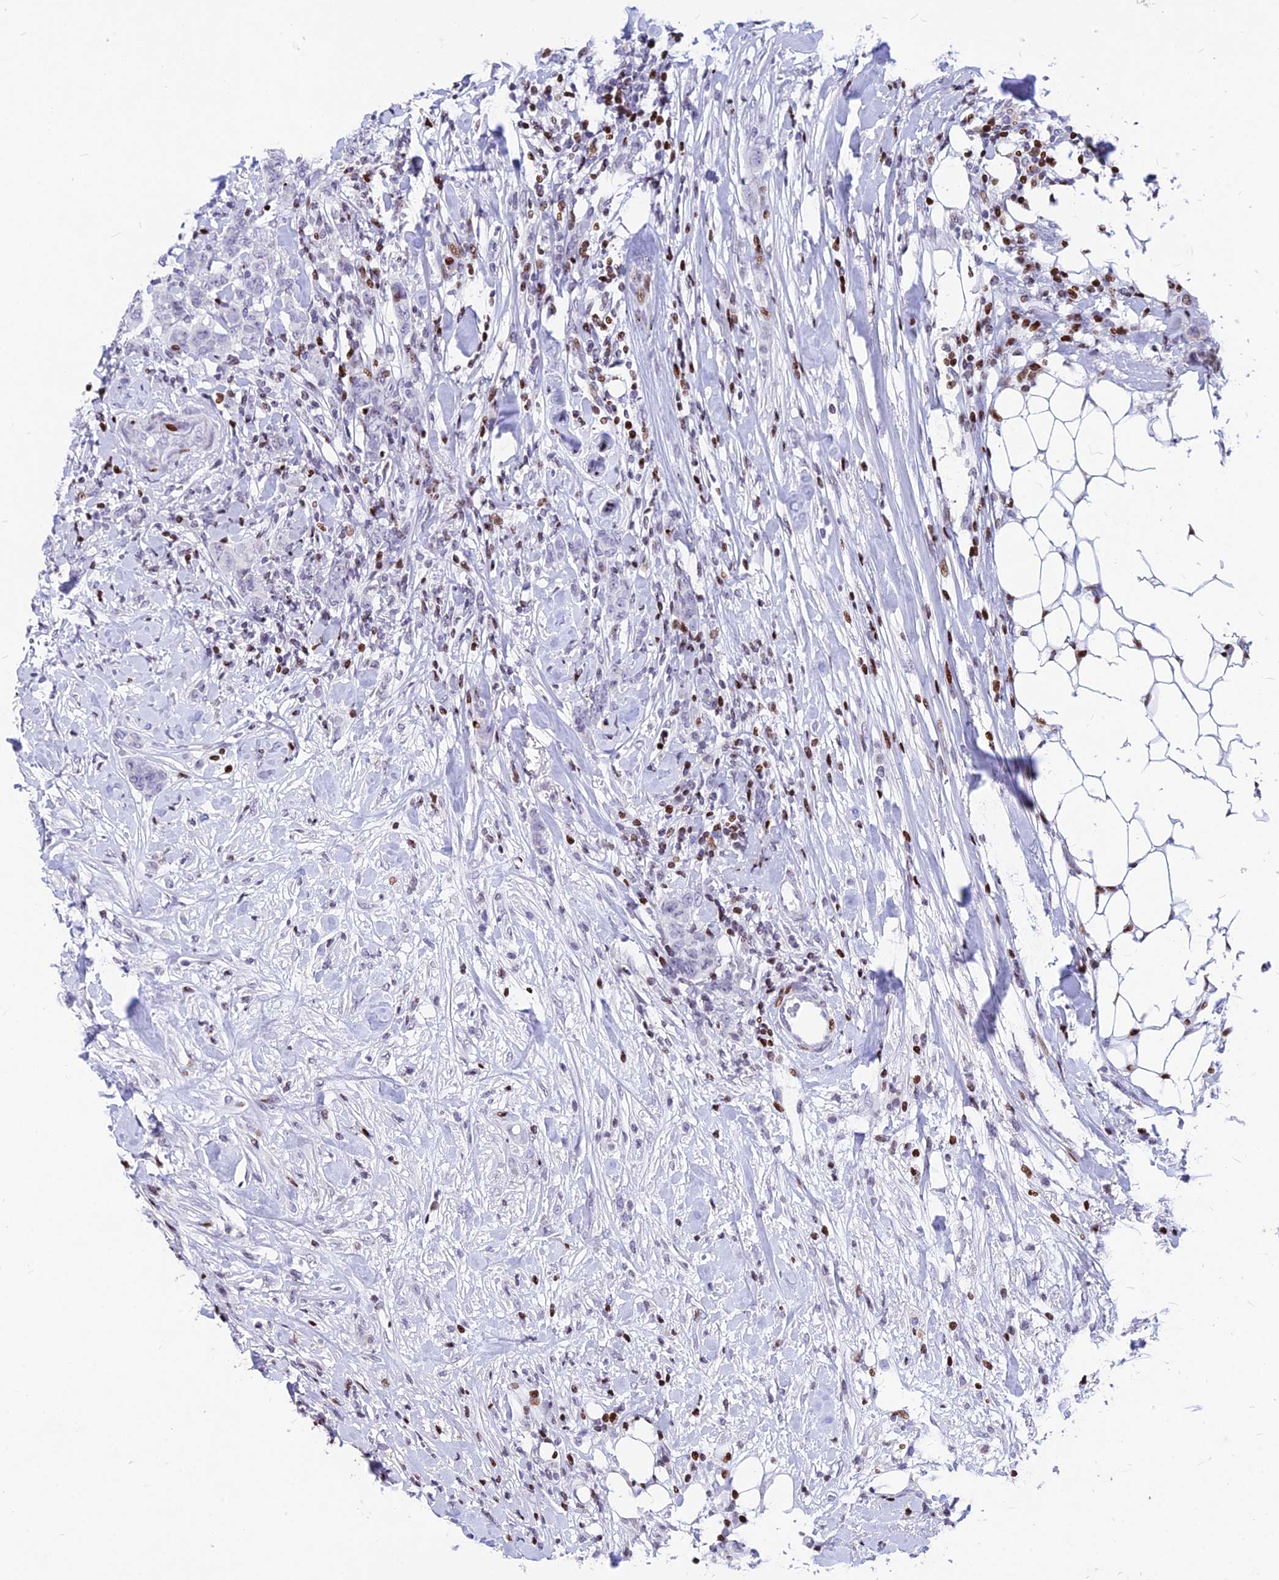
{"staining": {"intensity": "negative", "quantity": "none", "location": "none"}, "tissue": "breast cancer", "cell_type": "Tumor cells", "image_type": "cancer", "snomed": [{"axis": "morphology", "description": "Duct carcinoma"}, {"axis": "topography", "description": "Breast"}], "caption": "This is an immunohistochemistry (IHC) image of breast infiltrating ductal carcinoma. There is no positivity in tumor cells.", "gene": "PRPS1", "patient": {"sex": "female", "age": 40}}